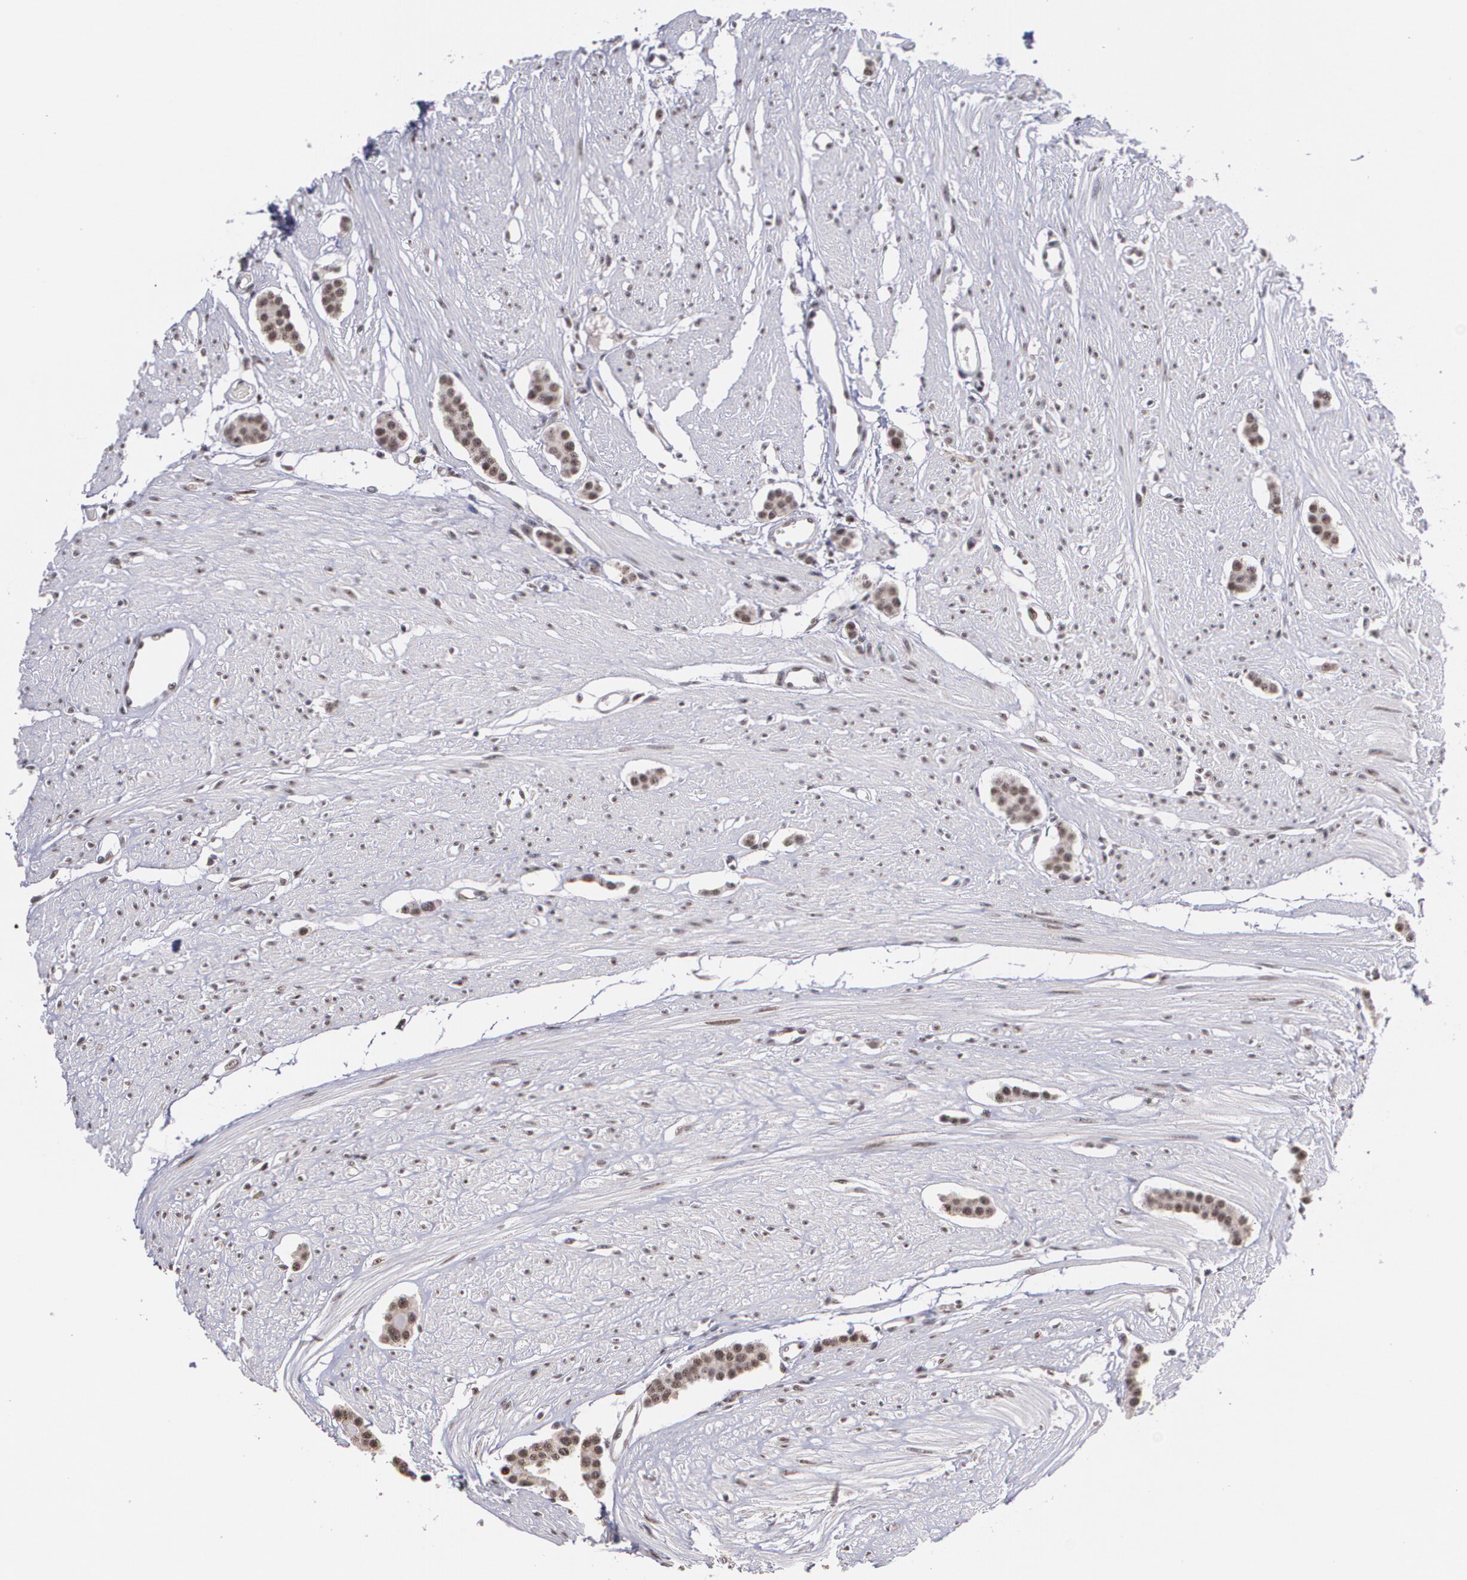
{"staining": {"intensity": "weak", "quantity": ">75%", "location": "cytoplasmic/membranous,nuclear"}, "tissue": "carcinoid", "cell_type": "Tumor cells", "image_type": "cancer", "snomed": [{"axis": "morphology", "description": "Carcinoid, malignant, NOS"}, {"axis": "topography", "description": "Small intestine"}], "caption": "Protein analysis of carcinoid tissue shows weak cytoplasmic/membranous and nuclear expression in about >75% of tumor cells.", "gene": "C6orf15", "patient": {"sex": "male", "age": 60}}